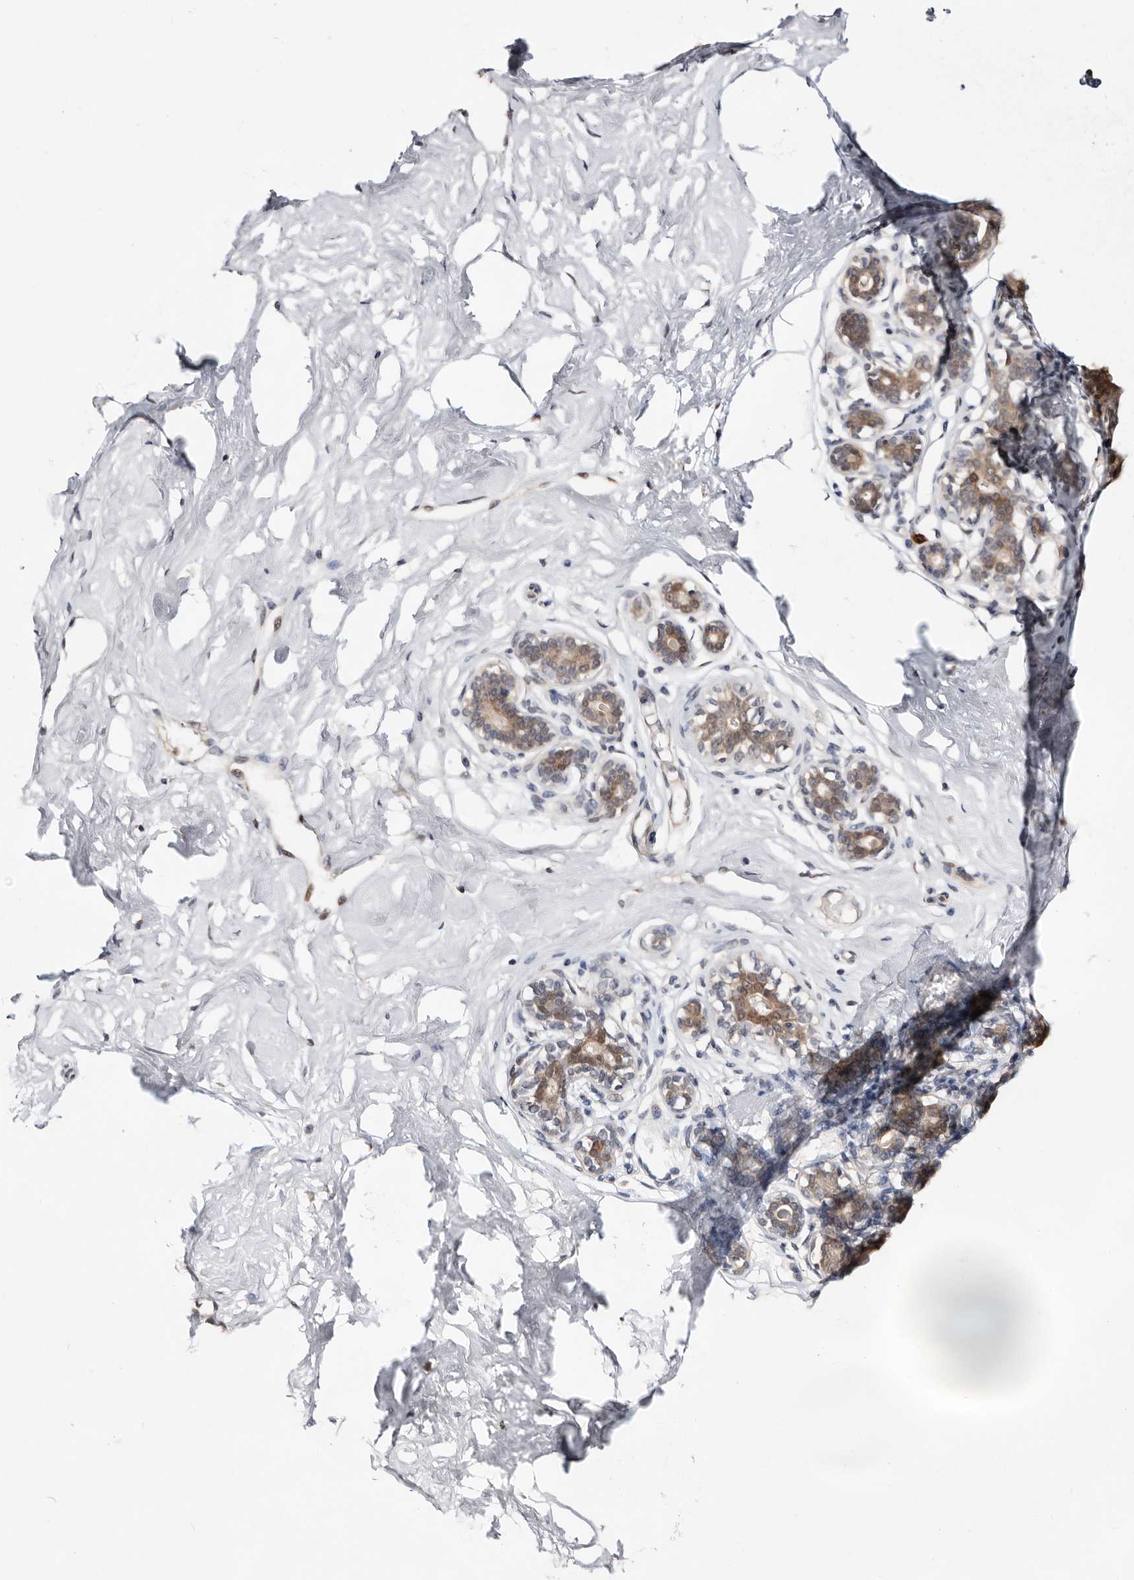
{"staining": {"intensity": "negative", "quantity": "none", "location": "none"}, "tissue": "breast", "cell_type": "Adipocytes", "image_type": "normal", "snomed": [{"axis": "morphology", "description": "Normal tissue, NOS"}, {"axis": "morphology", "description": "Adenoma, NOS"}, {"axis": "topography", "description": "Breast"}], "caption": "This is an immunohistochemistry (IHC) image of normal breast. There is no staining in adipocytes.", "gene": "TP53I3", "patient": {"sex": "female", "age": 23}}